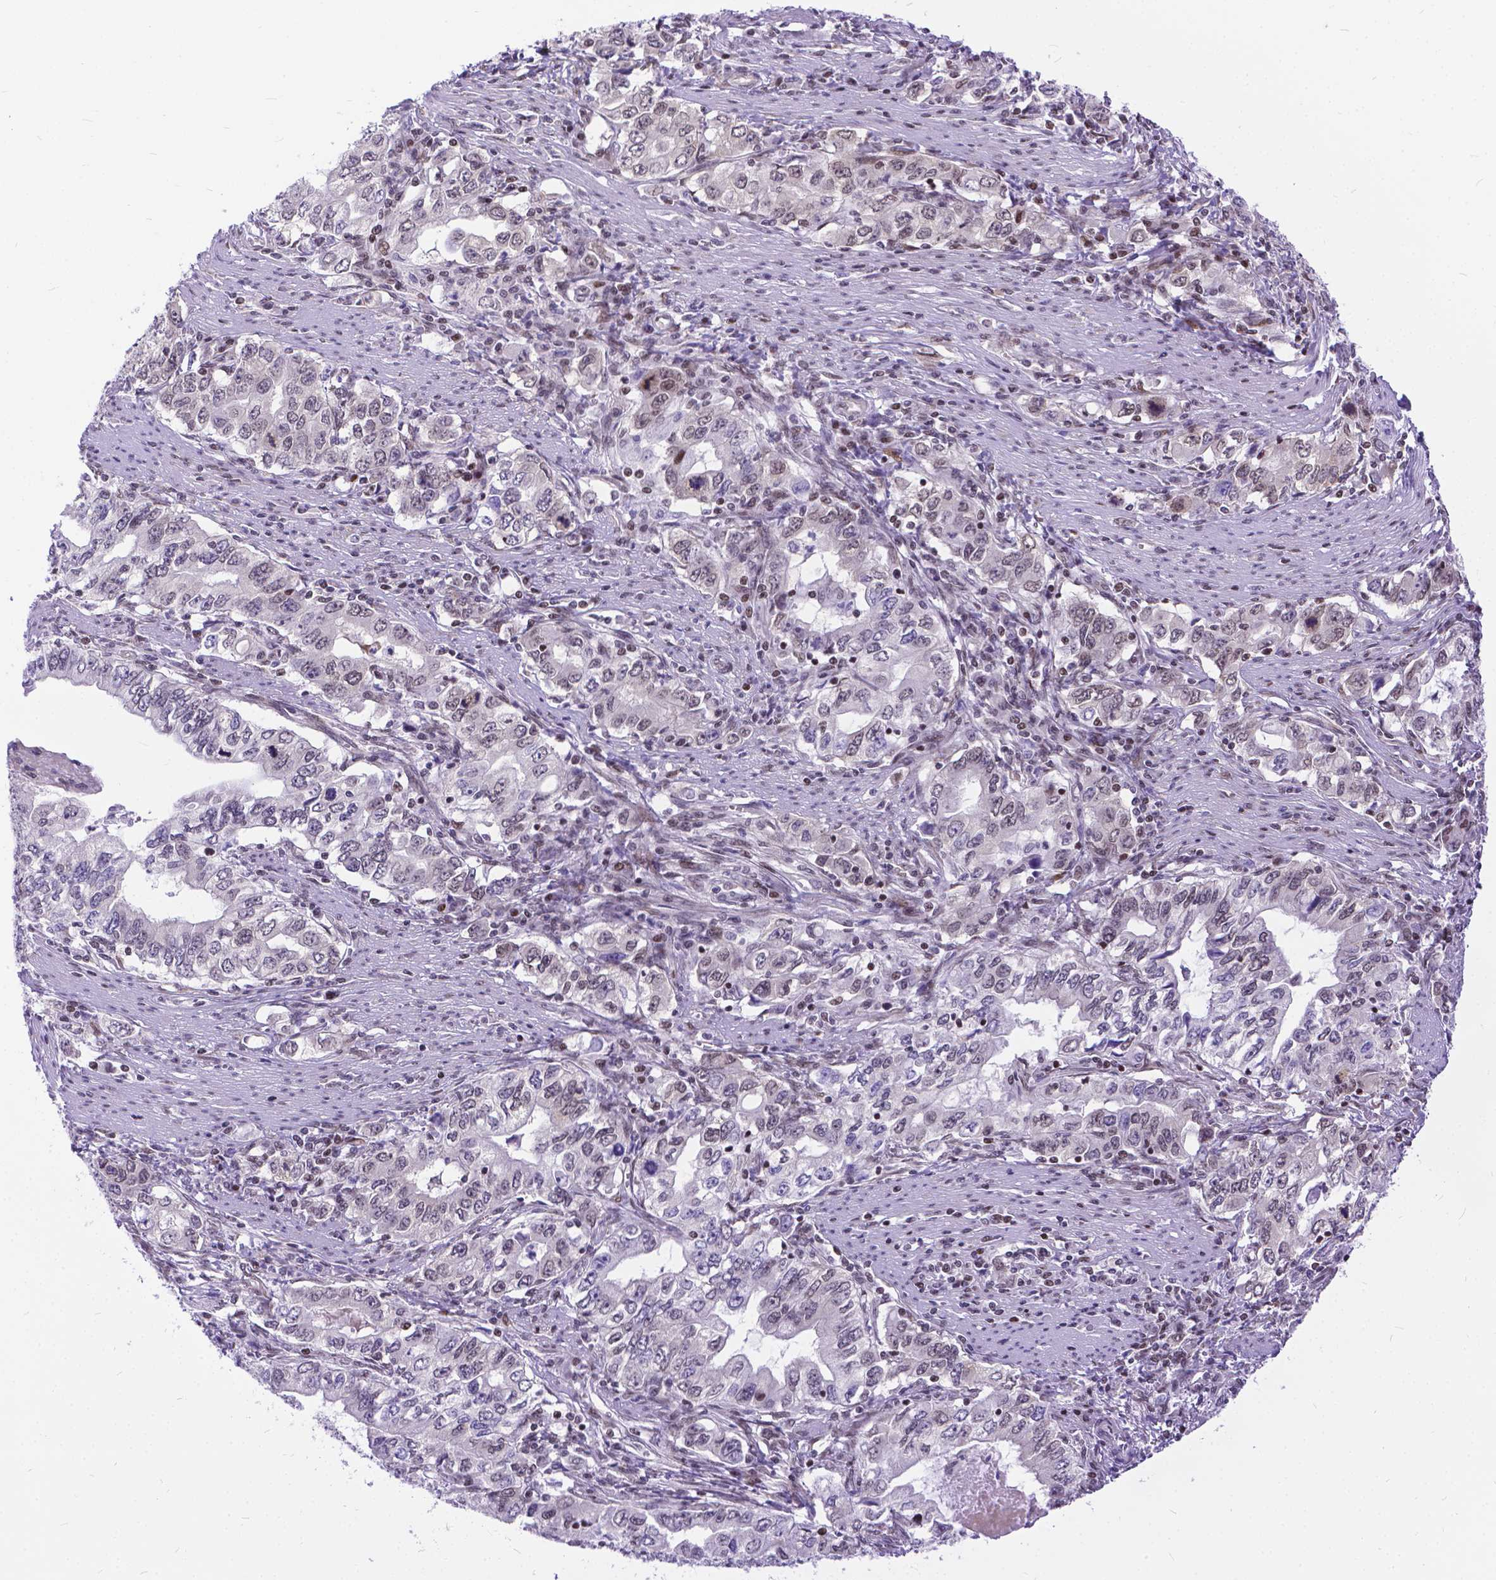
{"staining": {"intensity": "weak", "quantity": "25%-75%", "location": "cytoplasmic/membranous,nuclear"}, "tissue": "stomach cancer", "cell_type": "Tumor cells", "image_type": "cancer", "snomed": [{"axis": "morphology", "description": "Adenocarcinoma, NOS"}, {"axis": "topography", "description": "Stomach, lower"}], "caption": "Human stomach cancer stained for a protein (brown) shows weak cytoplasmic/membranous and nuclear positive expression in about 25%-75% of tumor cells.", "gene": "FAM124B", "patient": {"sex": "female", "age": 72}}